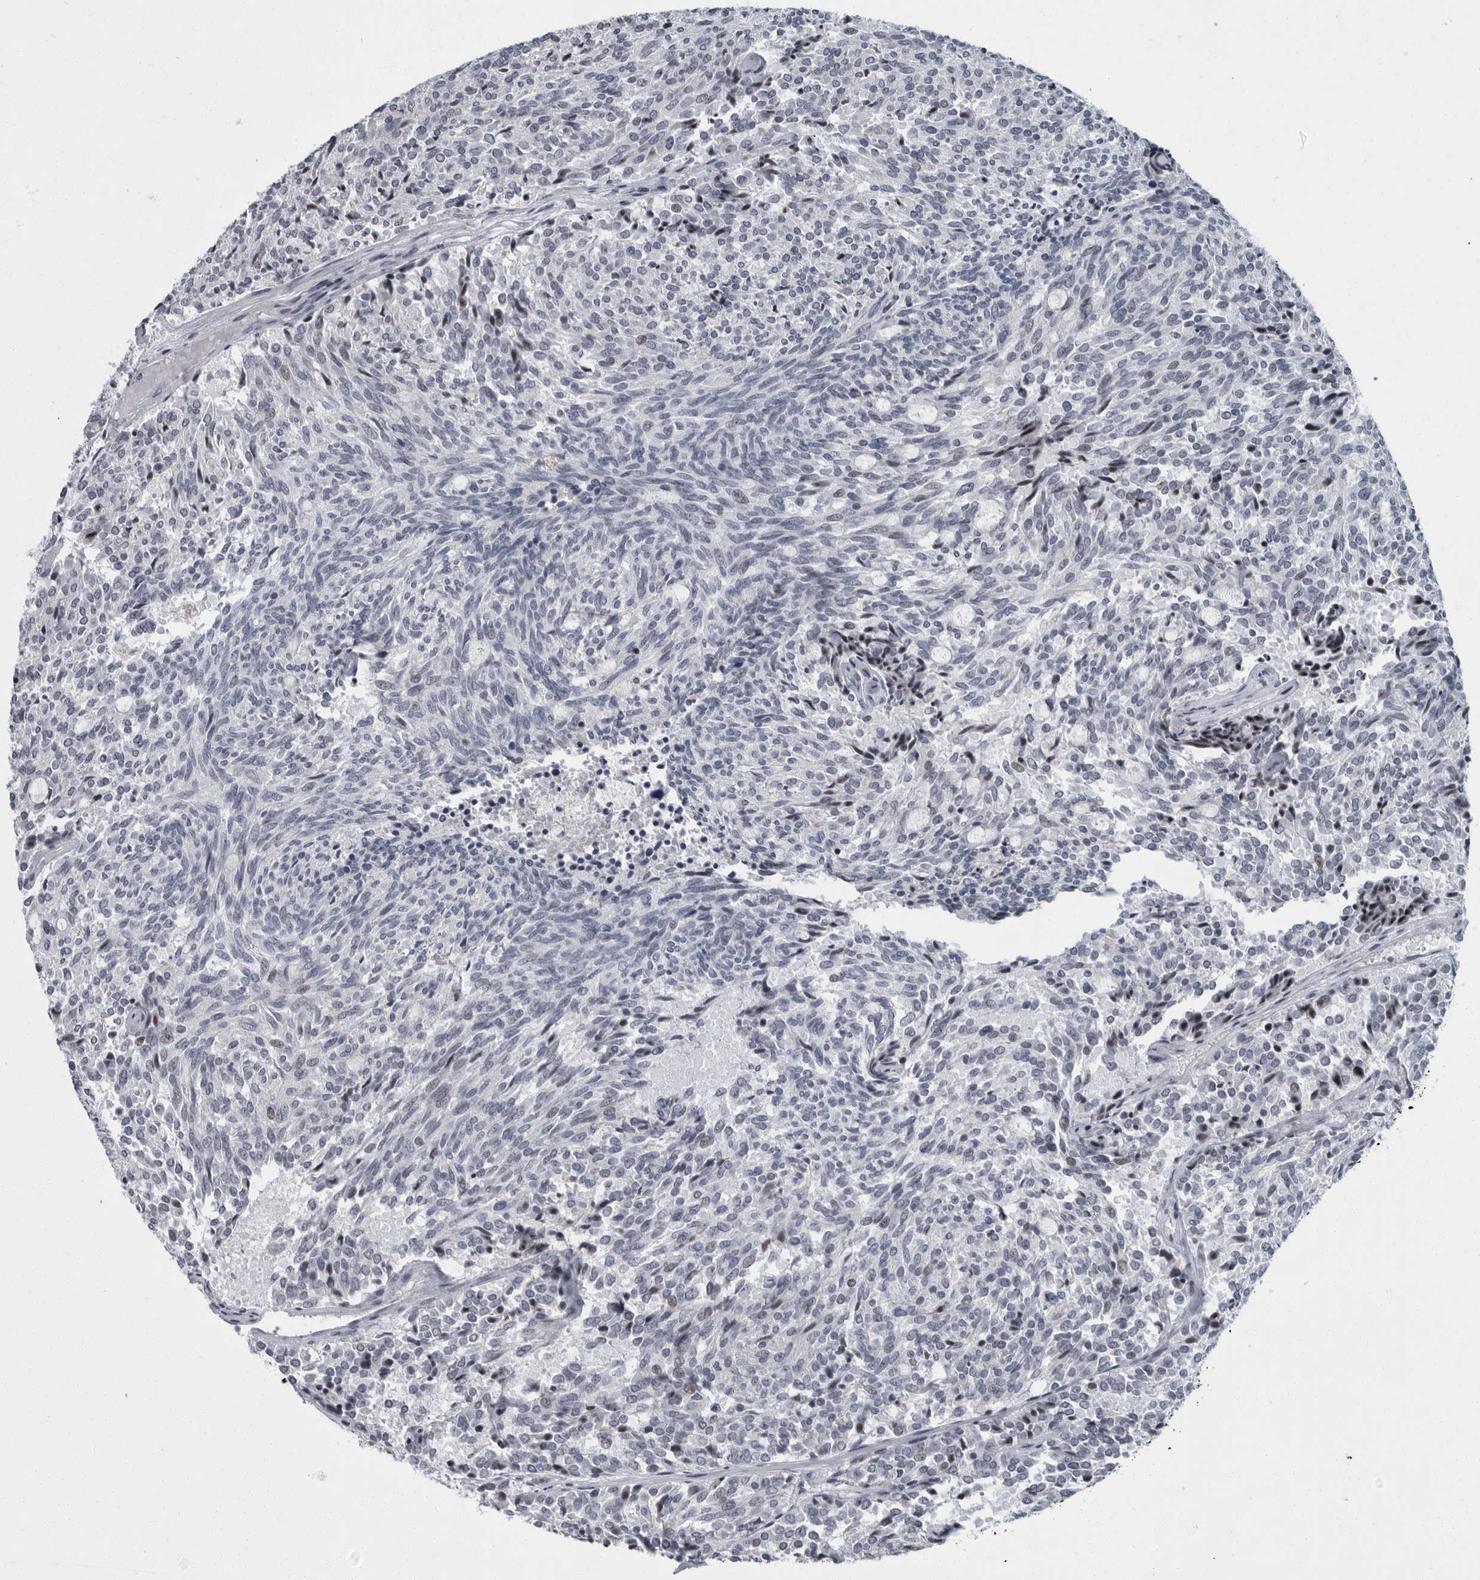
{"staining": {"intensity": "weak", "quantity": "<25%", "location": "nuclear"}, "tissue": "carcinoid", "cell_type": "Tumor cells", "image_type": "cancer", "snomed": [{"axis": "morphology", "description": "Carcinoid, malignant, NOS"}, {"axis": "topography", "description": "Pancreas"}], "caption": "IHC histopathology image of human carcinoid stained for a protein (brown), which displays no staining in tumor cells.", "gene": "SLC25A39", "patient": {"sex": "female", "age": 54}}